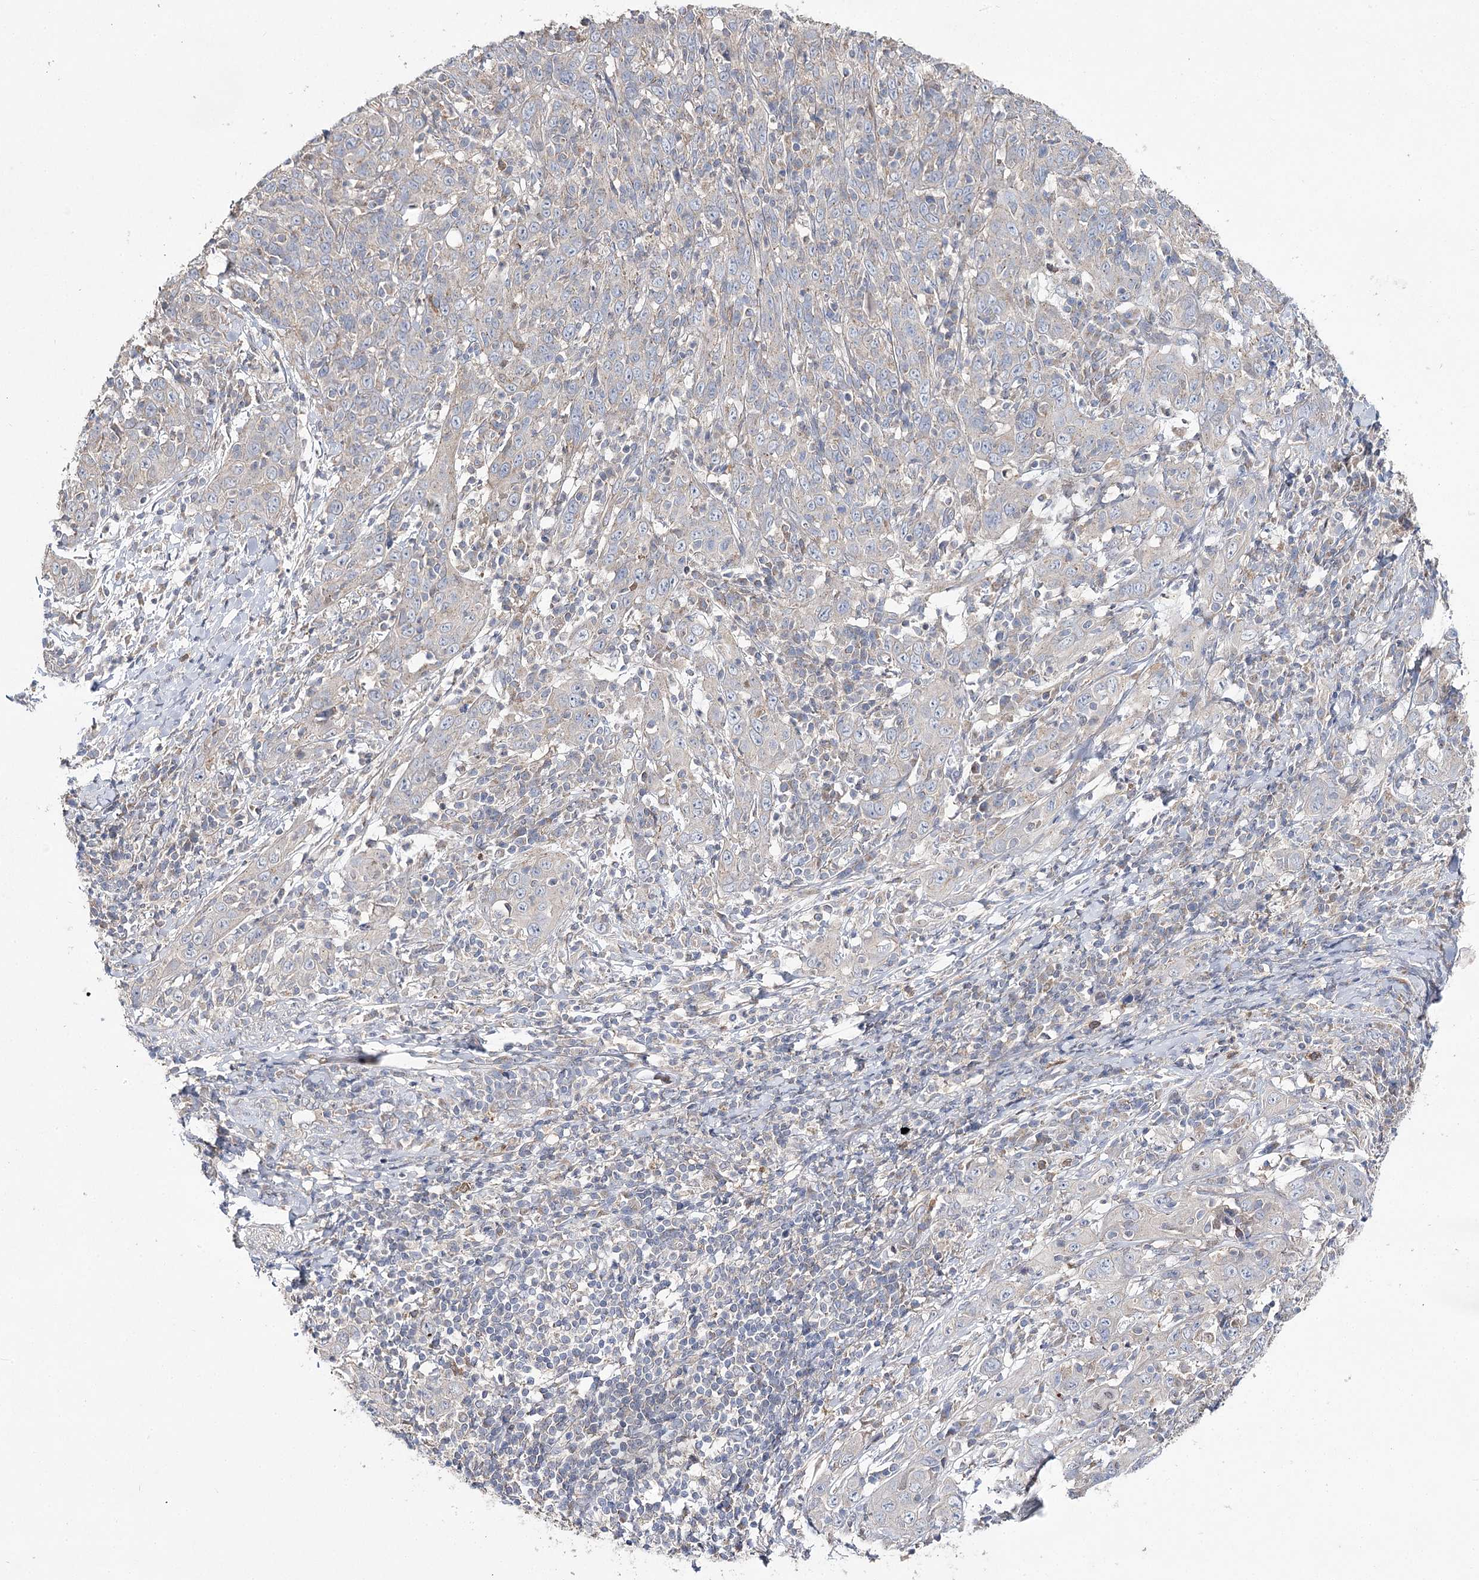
{"staining": {"intensity": "negative", "quantity": "none", "location": "none"}, "tissue": "cervical cancer", "cell_type": "Tumor cells", "image_type": "cancer", "snomed": [{"axis": "morphology", "description": "Squamous cell carcinoma, NOS"}, {"axis": "topography", "description": "Cervix"}], "caption": "There is no significant positivity in tumor cells of cervical squamous cell carcinoma.", "gene": "AURKC", "patient": {"sex": "female", "age": 46}}